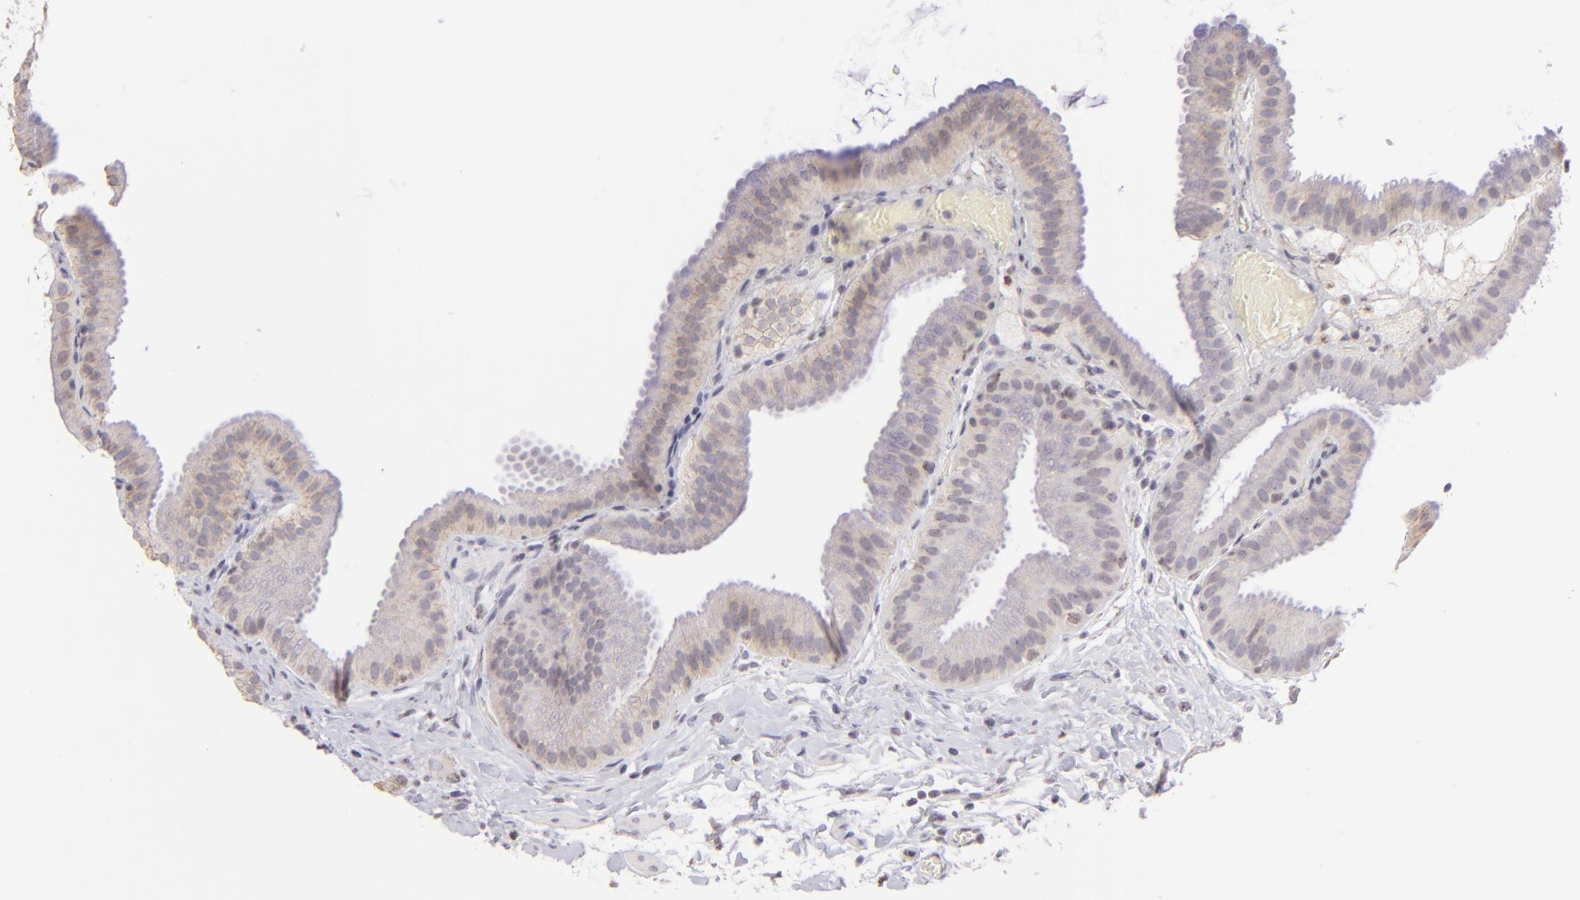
{"staining": {"intensity": "weak", "quantity": "25%-75%", "location": "cytoplasmic/membranous"}, "tissue": "gallbladder", "cell_type": "Glandular cells", "image_type": "normal", "snomed": [{"axis": "morphology", "description": "Normal tissue, NOS"}, {"axis": "topography", "description": "Gallbladder"}], "caption": "Brown immunohistochemical staining in normal human gallbladder displays weak cytoplasmic/membranous staining in approximately 25%-75% of glandular cells.", "gene": "MAGEA1", "patient": {"sex": "female", "age": 63}}